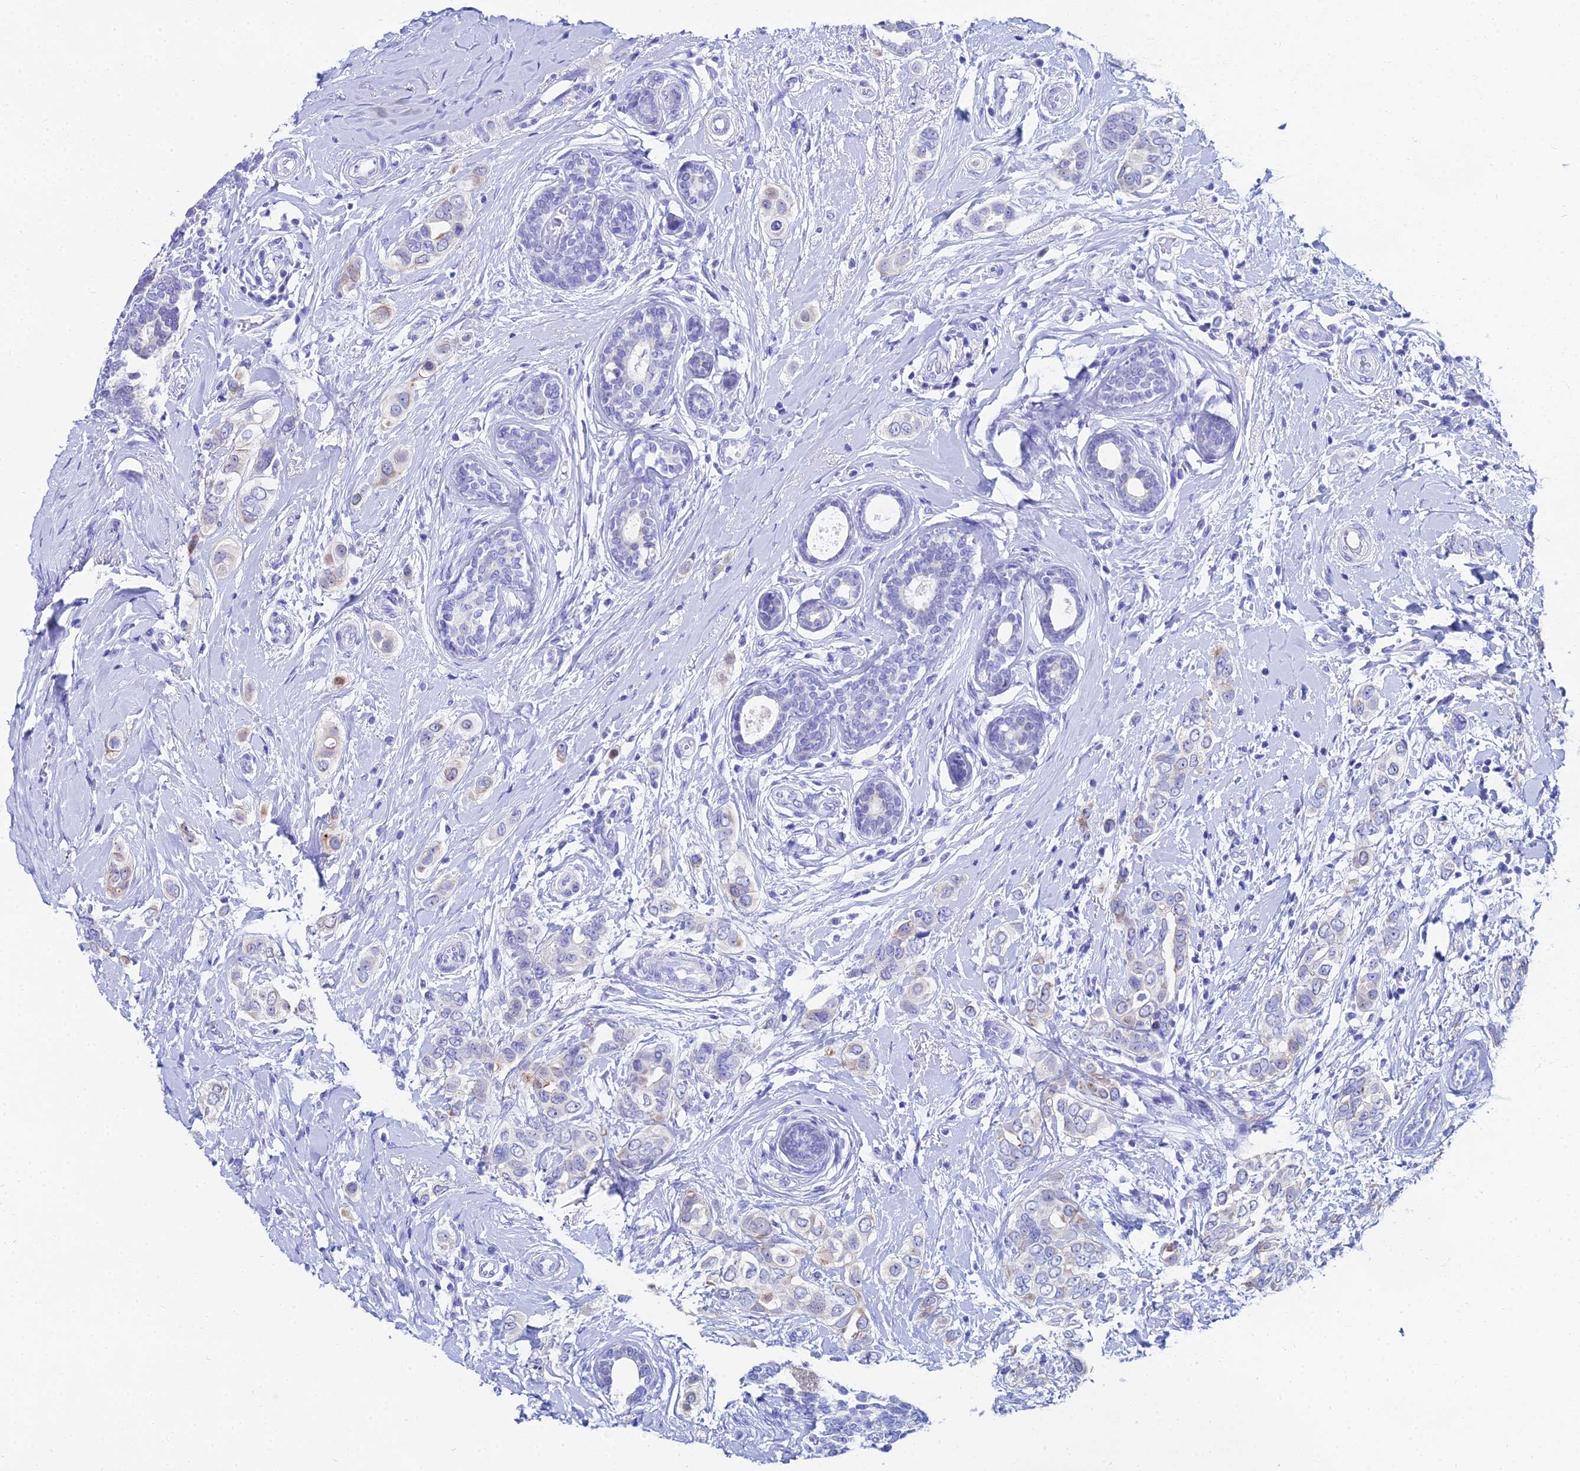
{"staining": {"intensity": "negative", "quantity": "none", "location": "none"}, "tissue": "breast cancer", "cell_type": "Tumor cells", "image_type": "cancer", "snomed": [{"axis": "morphology", "description": "Lobular carcinoma"}, {"axis": "topography", "description": "Breast"}], "caption": "A micrograph of breast cancer (lobular carcinoma) stained for a protein reveals no brown staining in tumor cells.", "gene": "HSPA1L", "patient": {"sex": "female", "age": 51}}